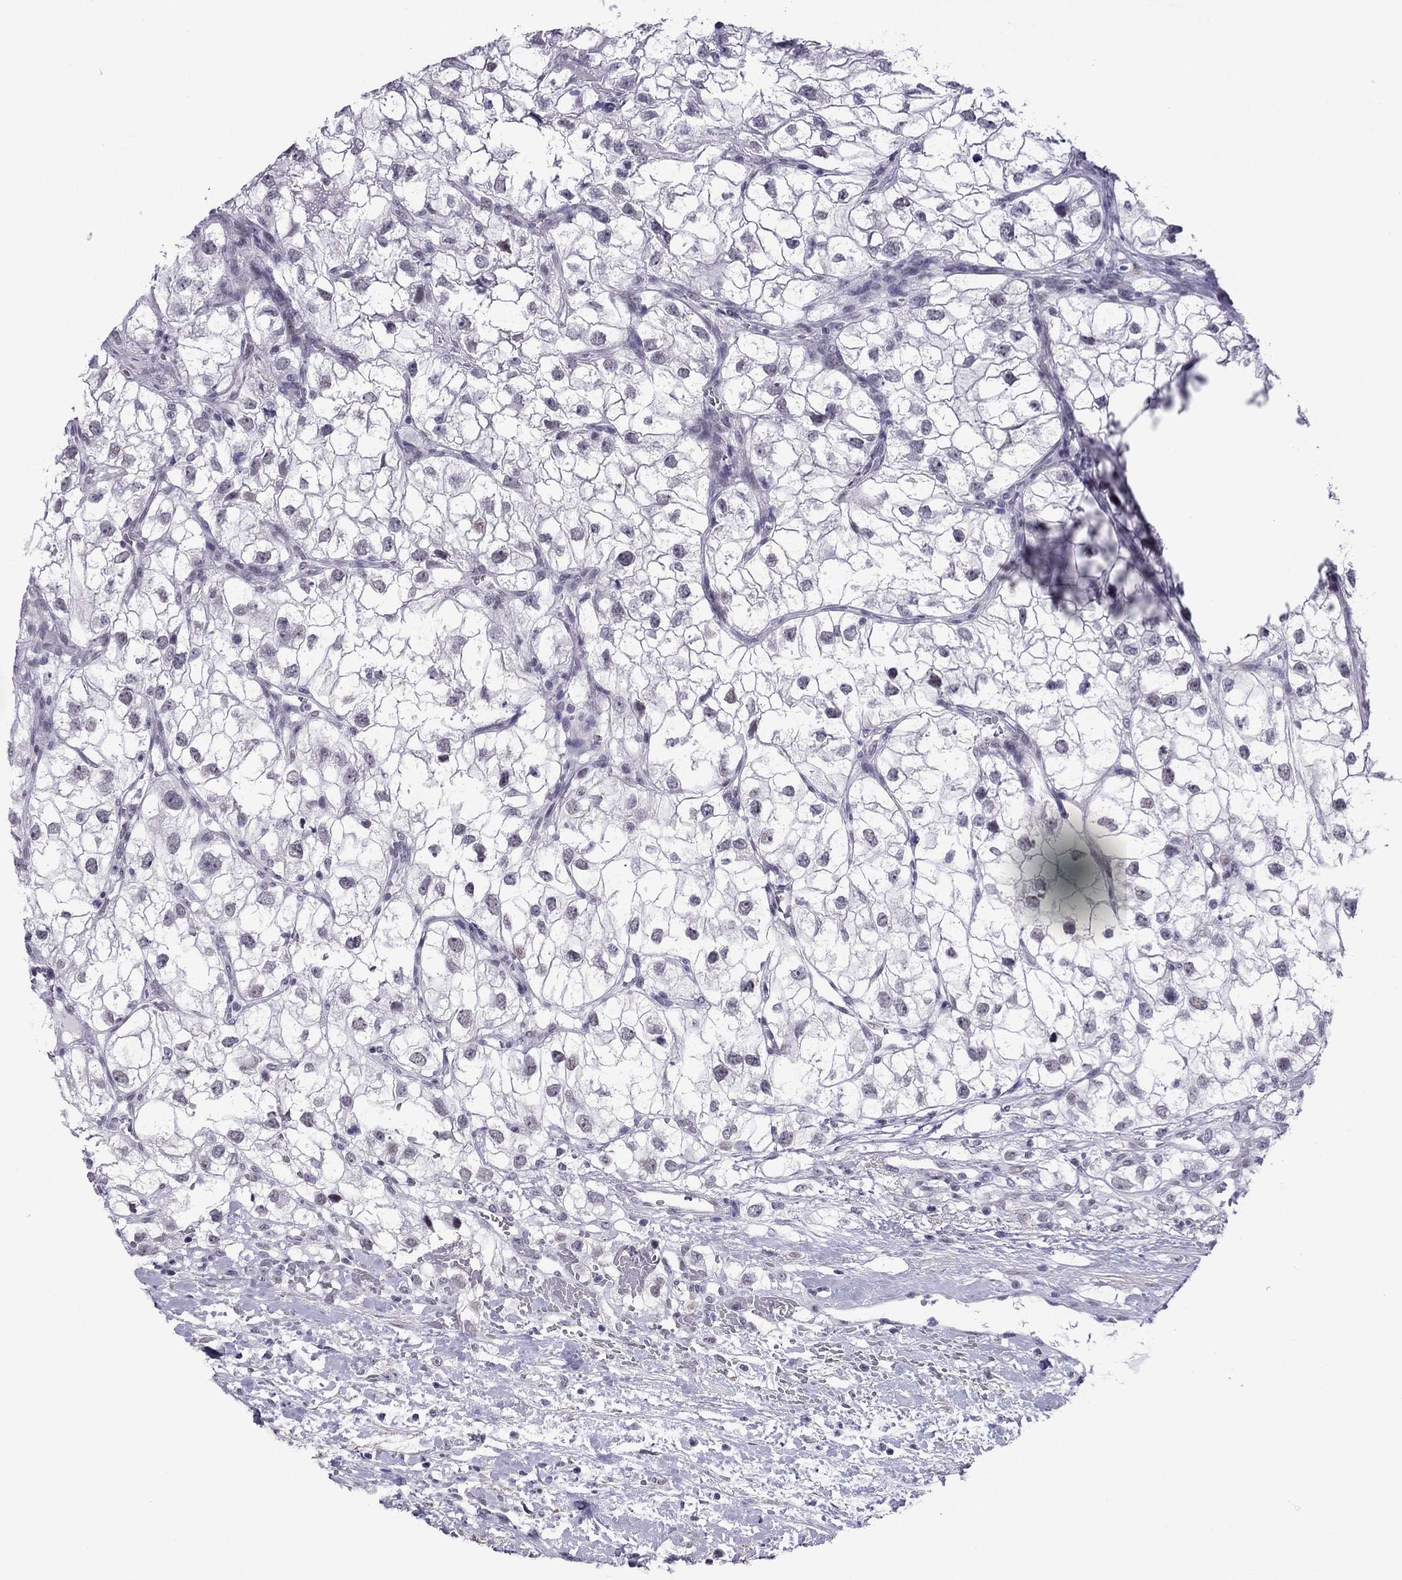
{"staining": {"intensity": "negative", "quantity": "none", "location": "none"}, "tissue": "renal cancer", "cell_type": "Tumor cells", "image_type": "cancer", "snomed": [{"axis": "morphology", "description": "Adenocarcinoma, NOS"}, {"axis": "topography", "description": "Kidney"}], "caption": "Renal adenocarcinoma stained for a protein using IHC shows no staining tumor cells.", "gene": "ZNF646", "patient": {"sex": "male", "age": 59}}